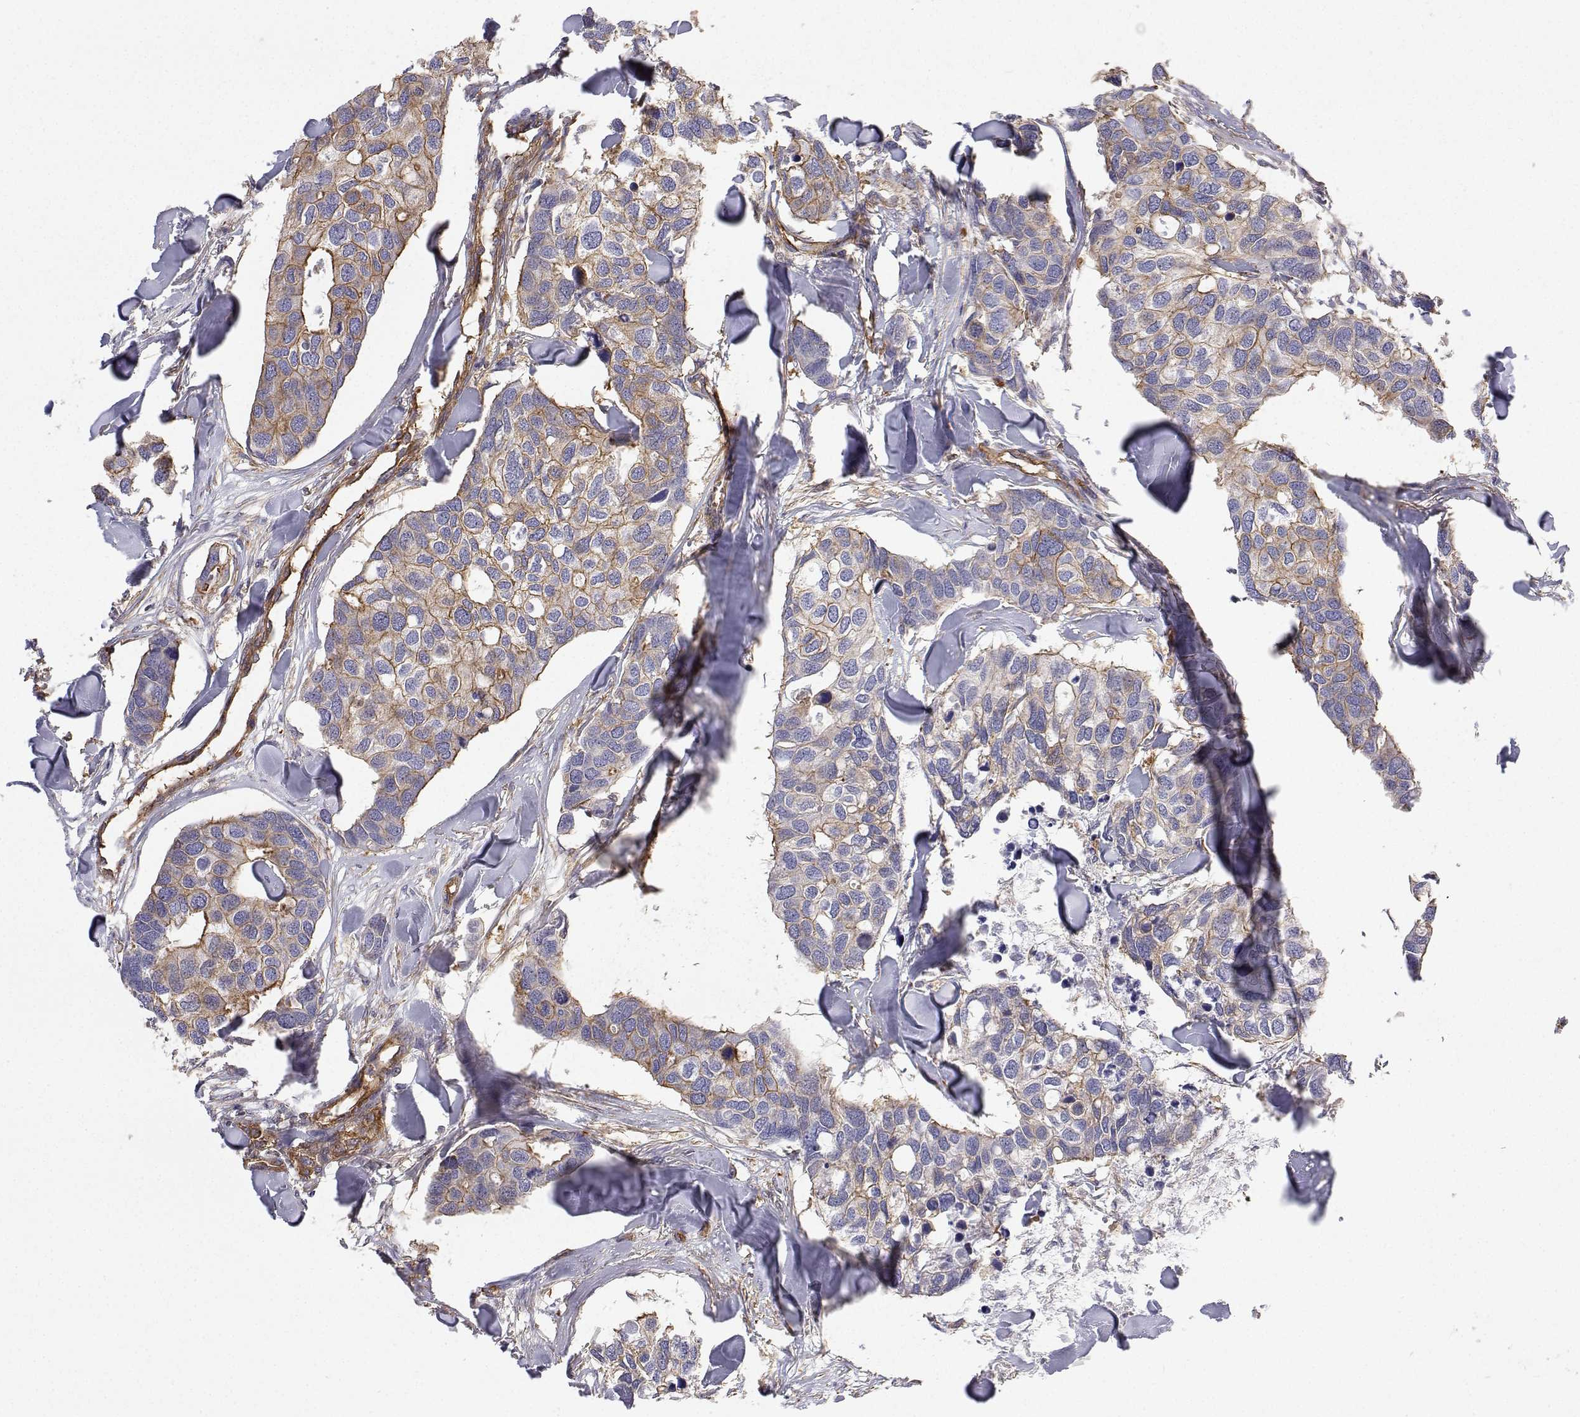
{"staining": {"intensity": "weak", "quantity": "25%-75%", "location": "cytoplasmic/membranous"}, "tissue": "breast cancer", "cell_type": "Tumor cells", "image_type": "cancer", "snomed": [{"axis": "morphology", "description": "Duct carcinoma"}, {"axis": "topography", "description": "Breast"}], "caption": "Protein analysis of breast infiltrating ductal carcinoma tissue reveals weak cytoplasmic/membranous staining in approximately 25%-75% of tumor cells. (DAB IHC with brightfield microscopy, high magnification).", "gene": "MYH9", "patient": {"sex": "female", "age": 83}}